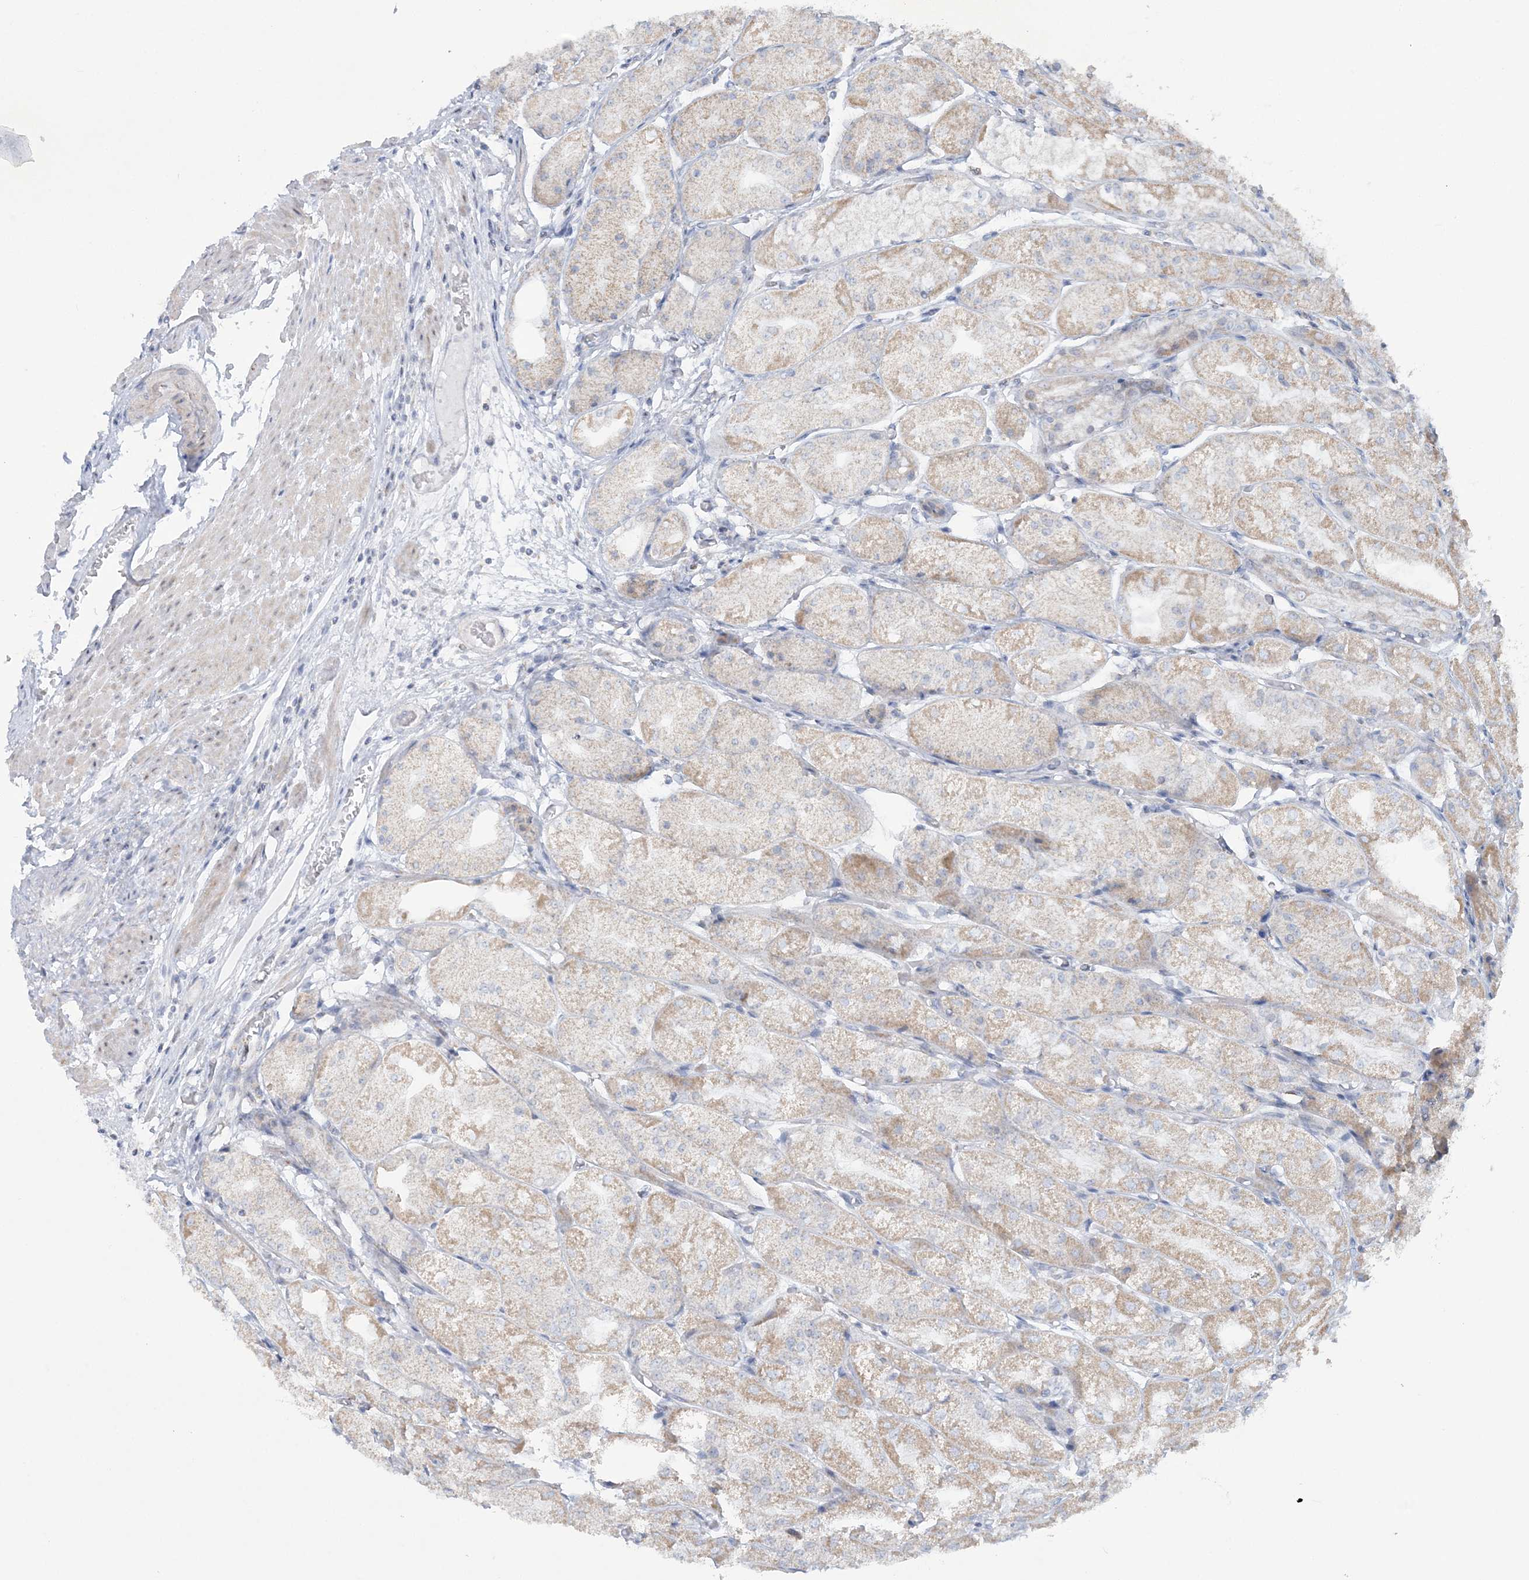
{"staining": {"intensity": "weak", "quantity": "<25%", "location": "cytoplasmic/membranous"}, "tissue": "stomach", "cell_type": "Glandular cells", "image_type": "normal", "snomed": [{"axis": "morphology", "description": "Normal tissue, NOS"}, {"axis": "topography", "description": "Stomach, upper"}], "caption": "Immunohistochemistry (IHC) image of normal stomach: human stomach stained with DAB (3,3'-diaminobenzidine) demonstrates no significant protein expression in glandular cells.", "gene": "TBC1D7", "patient": {"sex": "male", "age": 72}}